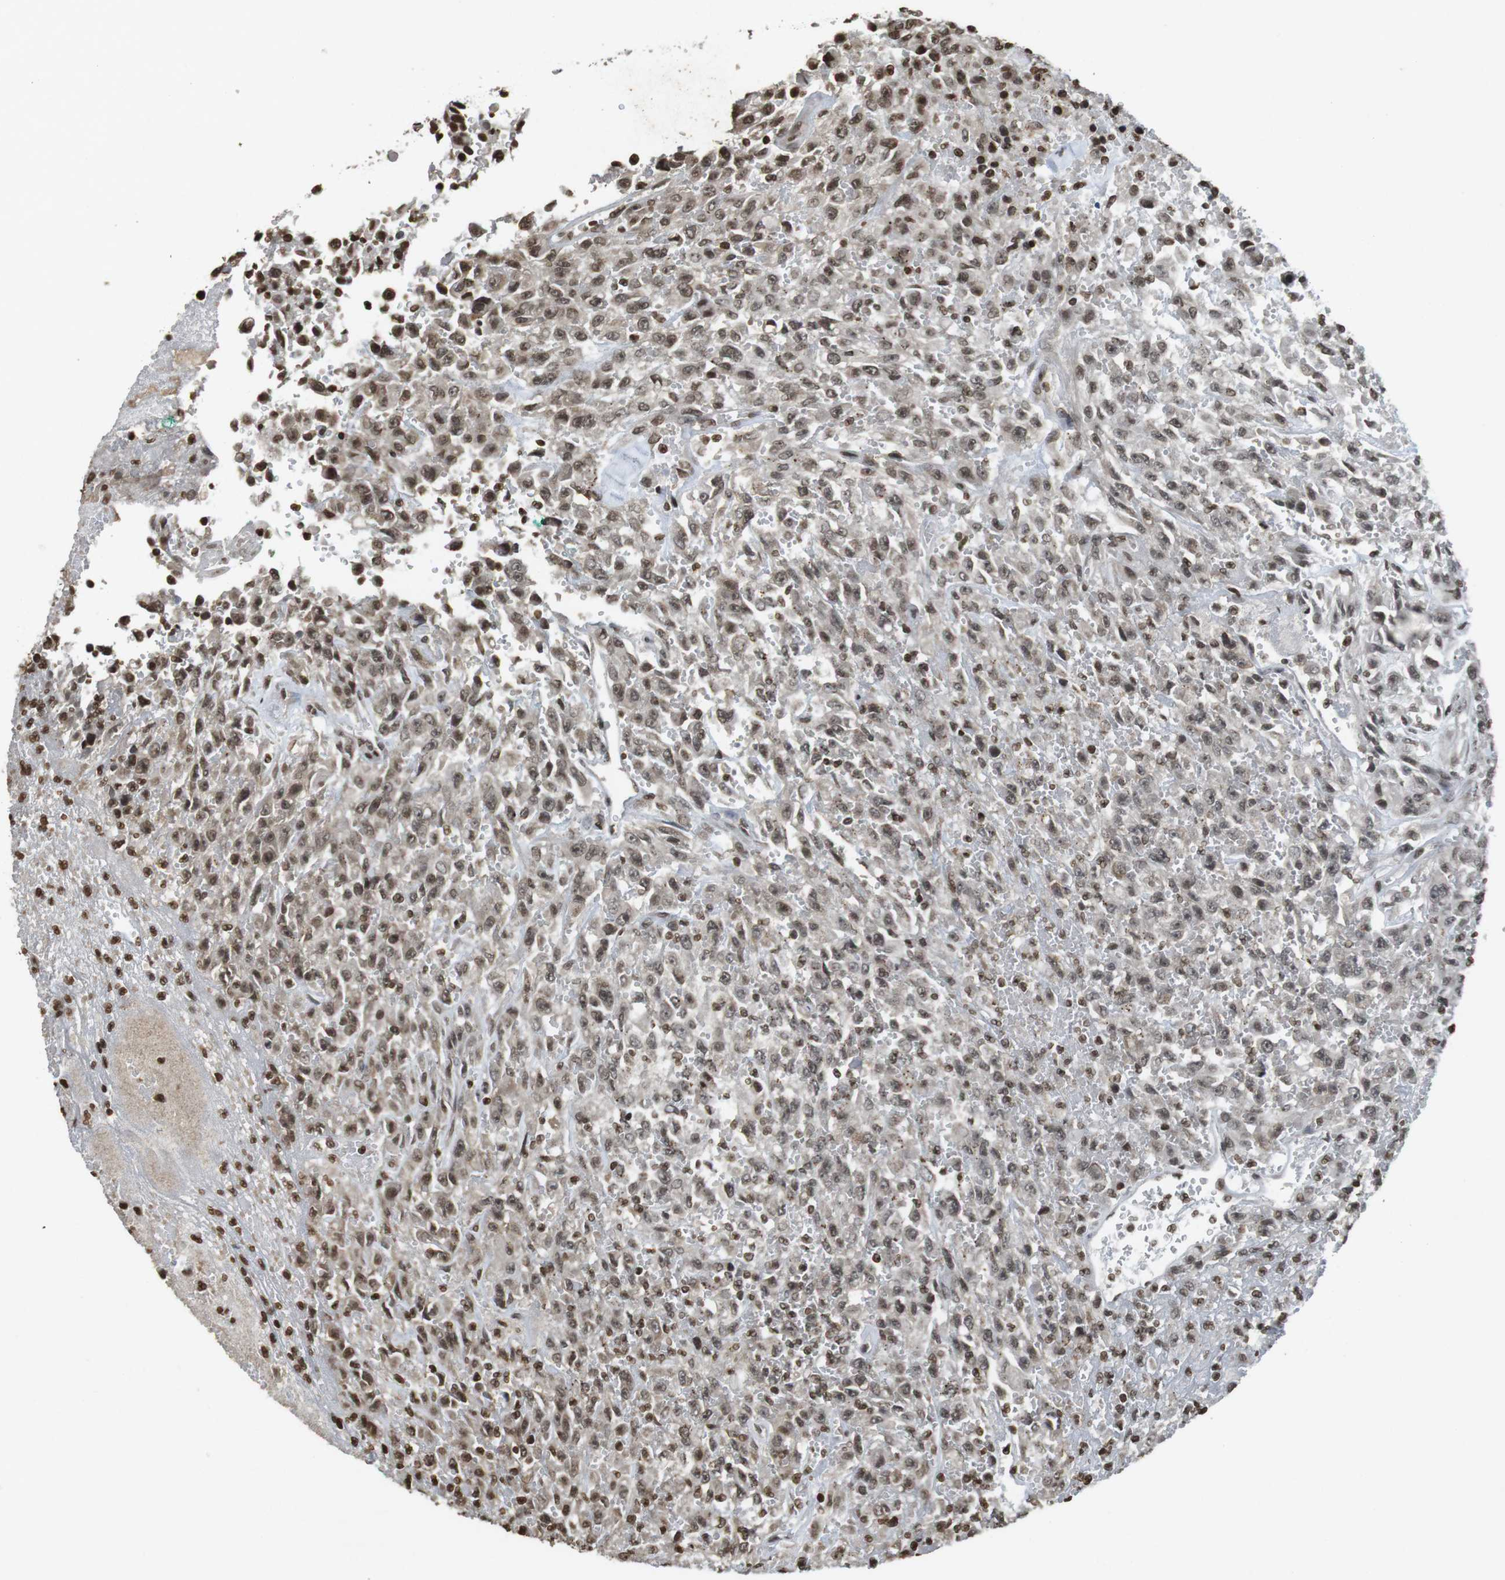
{"staining": {"intensity": "moderate", "quantity": ">75%", "location": "cytoplasmic/membranous,nuclear"}, "tissue": "urothelial cancer", "cell_type": "Tumor cells", "image_type": "cancer", "snomed": [{"axis": "morphology", "description": "Urothelial carcinoma, High grade"}, {"axis": "topography", "description": "Urinary bladder"}], "caption": "About >75% of tumor cells in human urothelial cancer reveal moderate cytoplasmic/membranous and nuclear protein staining as visualized by brown immunohistochemical staining.", "gene": "FOXA3", "patient": {"sex": "male", "age": 46}}